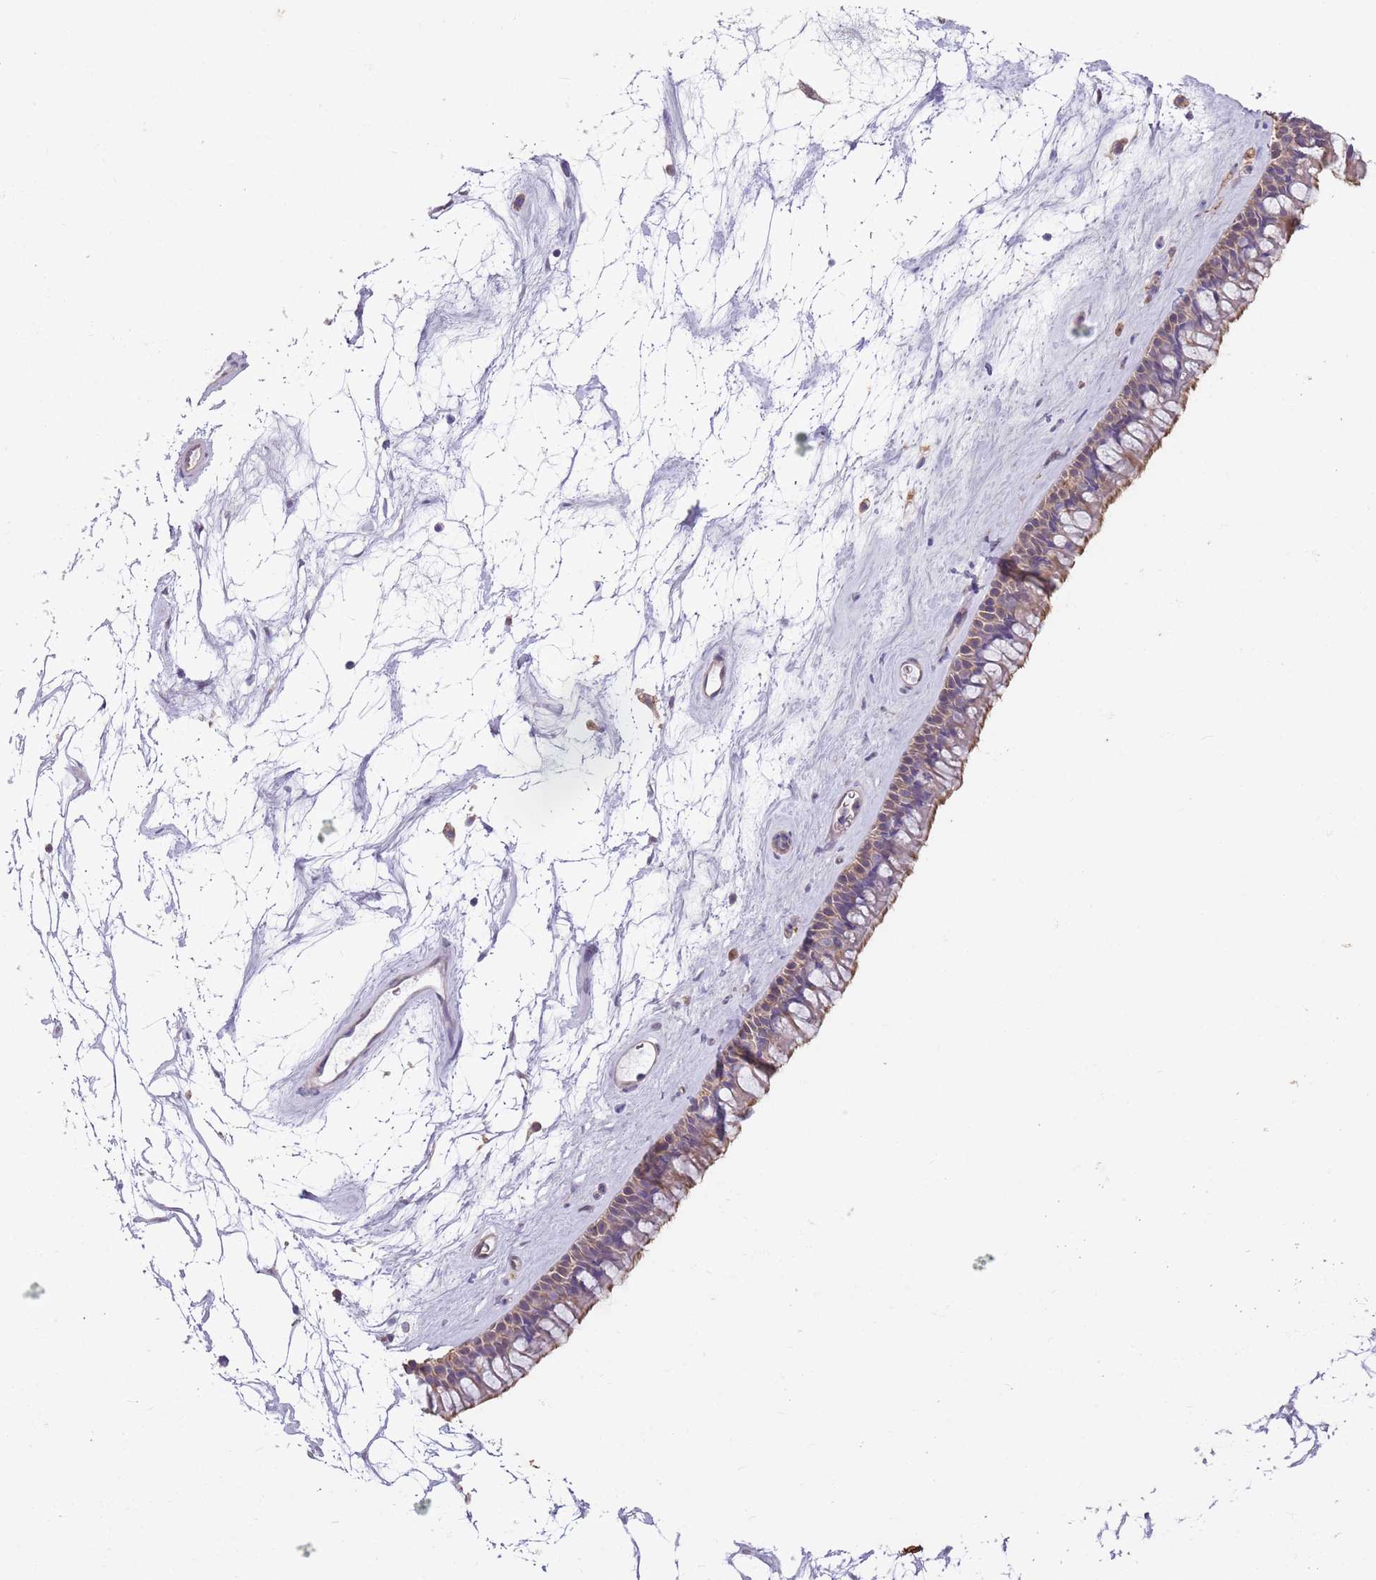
{"staining": {"intensity": "moderate", "quantity": ">75%", "location": "cytoplasmic/membranous"}, "tissue": "nasopharynx", "cell_type": "Respiratory epithelial cells", "image_type": "normal", "snomed": [{"axis": "morphology", "description": "Normal tissue, NOS"}, {"axis": "topography", "description": "Nasopharynx"}], "caption": "A brown stain highlights moderate cytoplasmic/membranous positivity of a protein in respiratory epithelial cells of benign nasopharynx.", "gene": "CAPN9", "patient": {"sex": "male", "age": 64}}